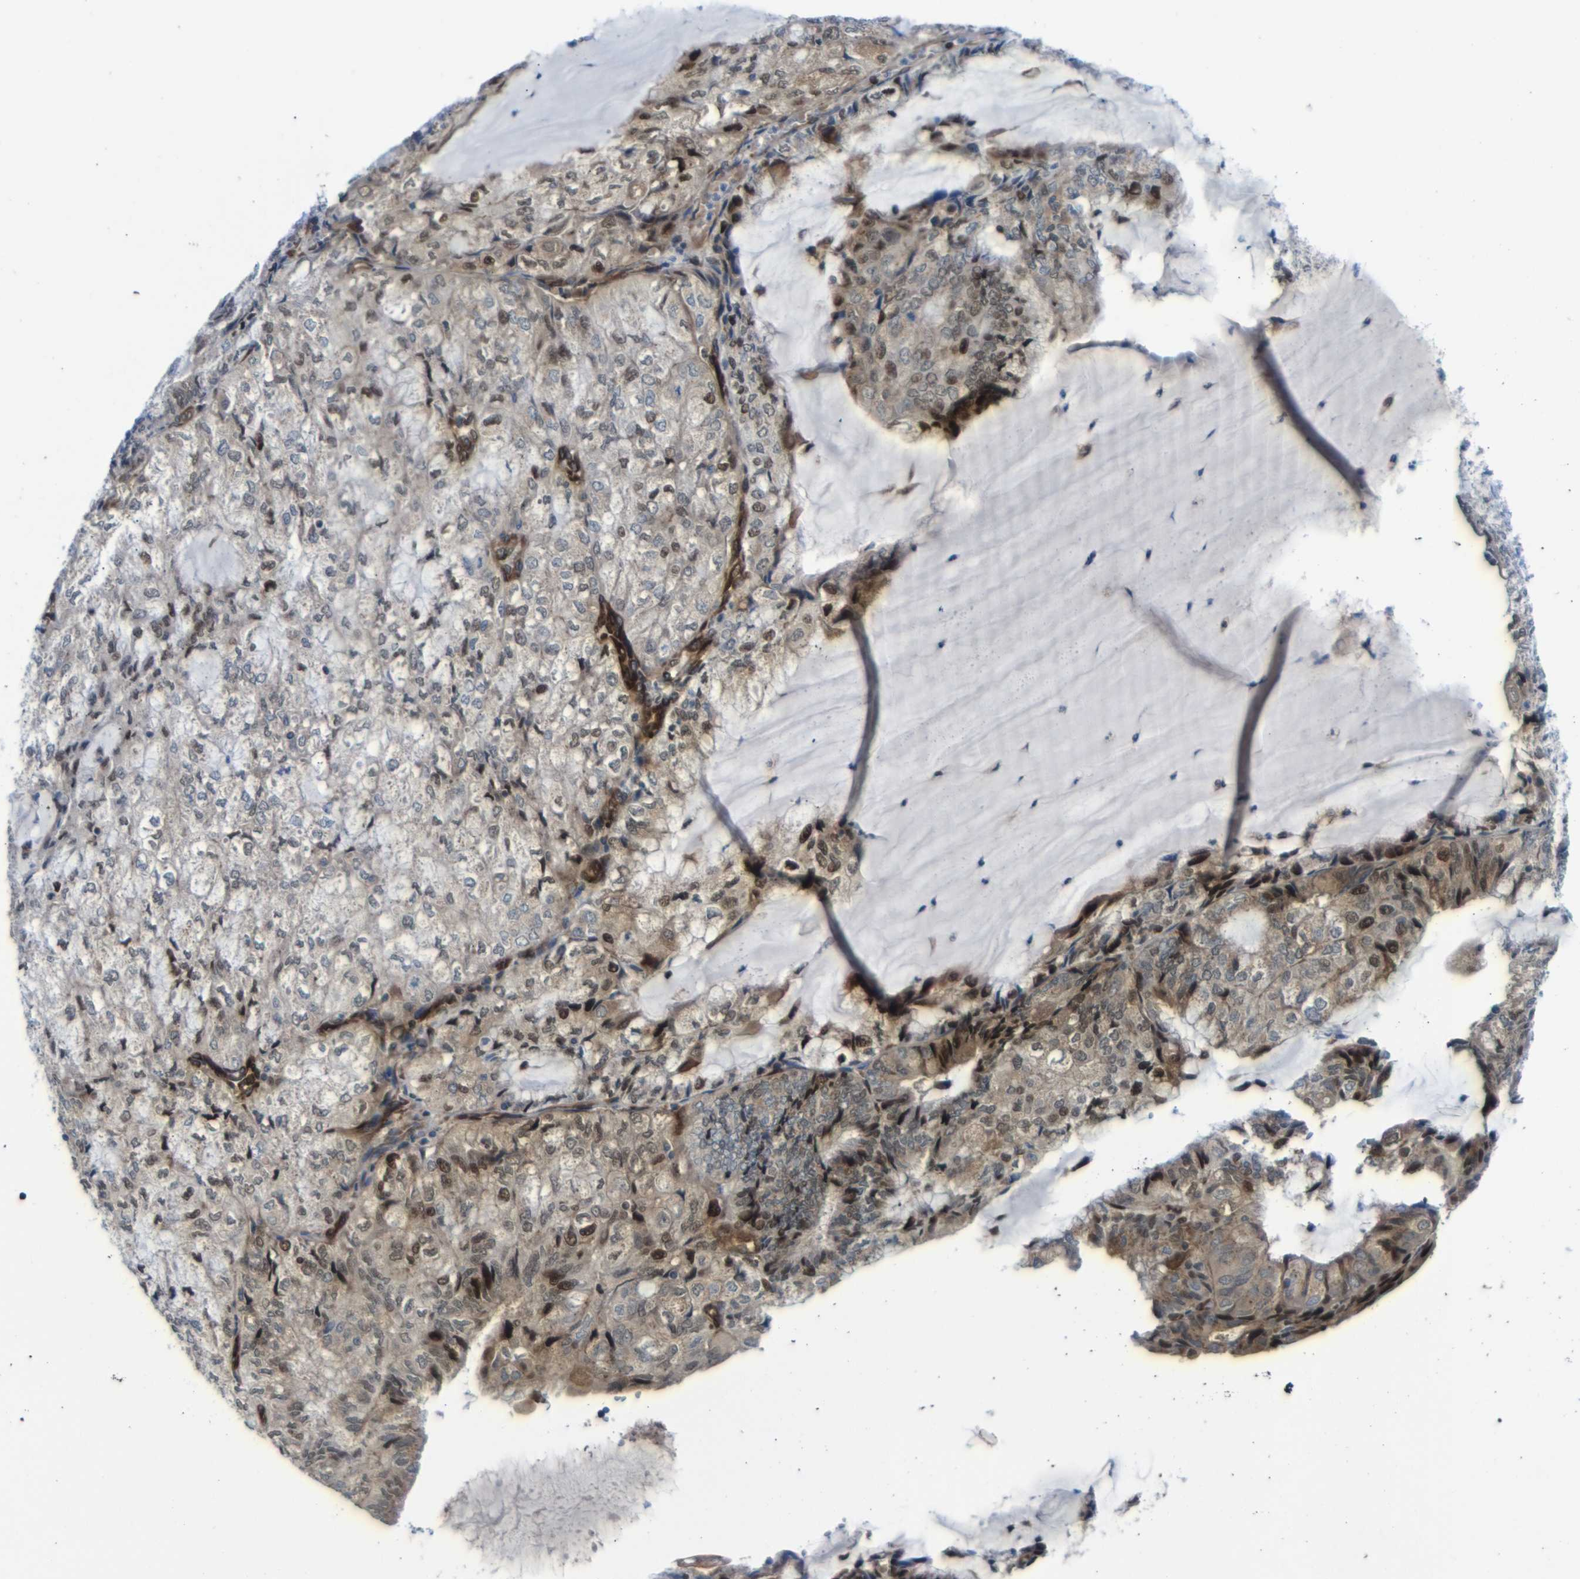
{"staining": {"intensity": "moderate", "quantity": ">75%", "location": "cytoplasmic/membranous,nuclear"}, "tissue": "endometrial cancer", "cell_type": "Tumor cells", "image_type": "cancer", "snomed": [{"axis": "morphology", "description": "Adenocarcinoma, NOS"}, {"axis": "topography", "description": "Endometrium"}], "caption": "Immunohistochemical staining of human endometrial cancer demonstrates medium levels of moderate cytoplasmic/membranous and nuclear positivity in approximately >75% of tumor cells.", "gene": "PARP14", "patient": {"sex": "female", "age": 81}}